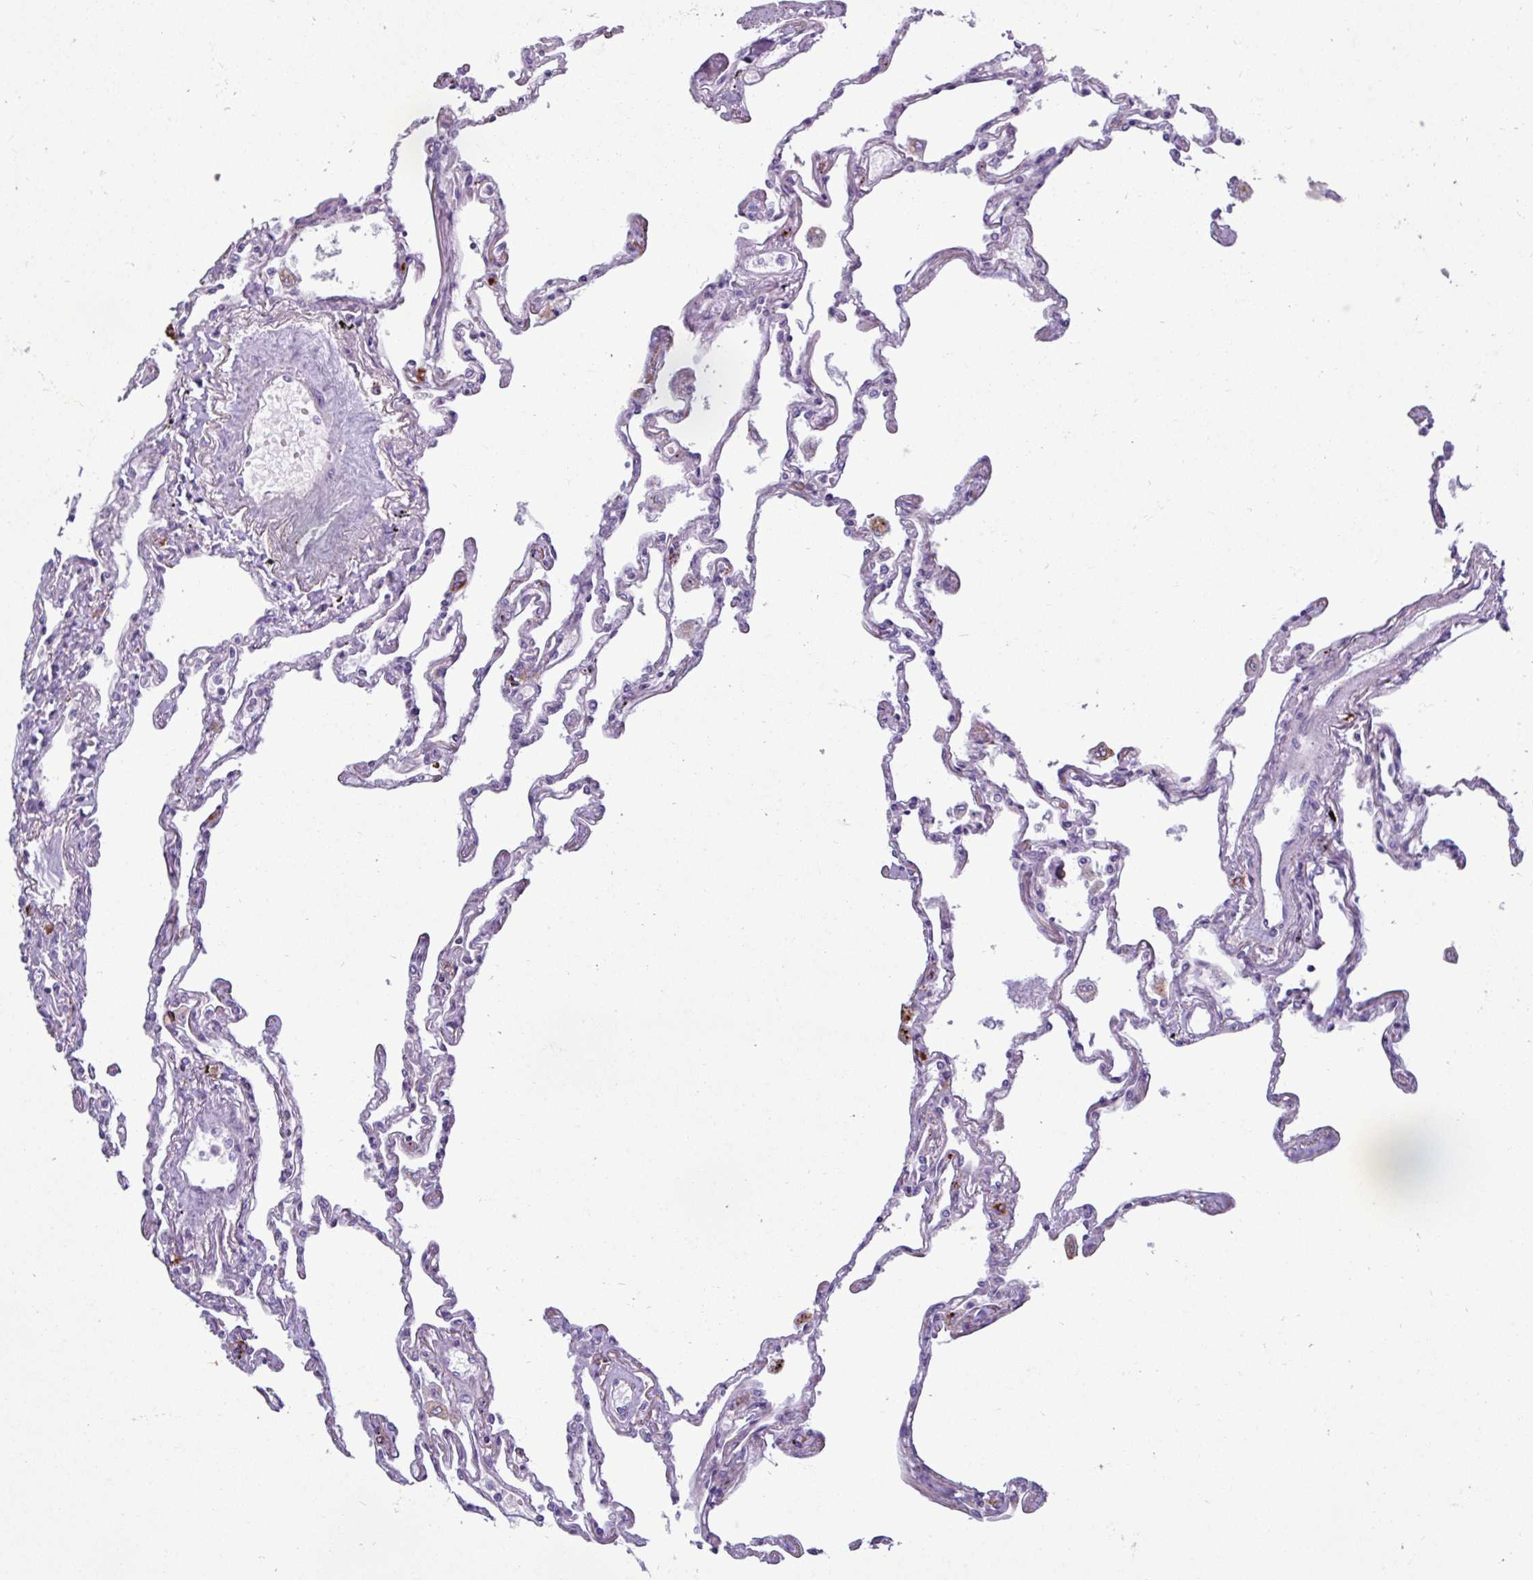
{"staining": {"intensity": "negative", "quantity": "none", "location": "none"}, "tissue": "lung", "cell_type": "Alveolar cells", "image_type": "normal", "snomed": [{"axis": "morphology", "description": "Normal tissue, NOS"}, {"axis": "topography", "description": "Lung"}], "caption": "Image shows no significant protein staining in alveolar cells of benign lung.", "gene": "AMIGO2", "patient": {"sex": "female", "age": 67}}